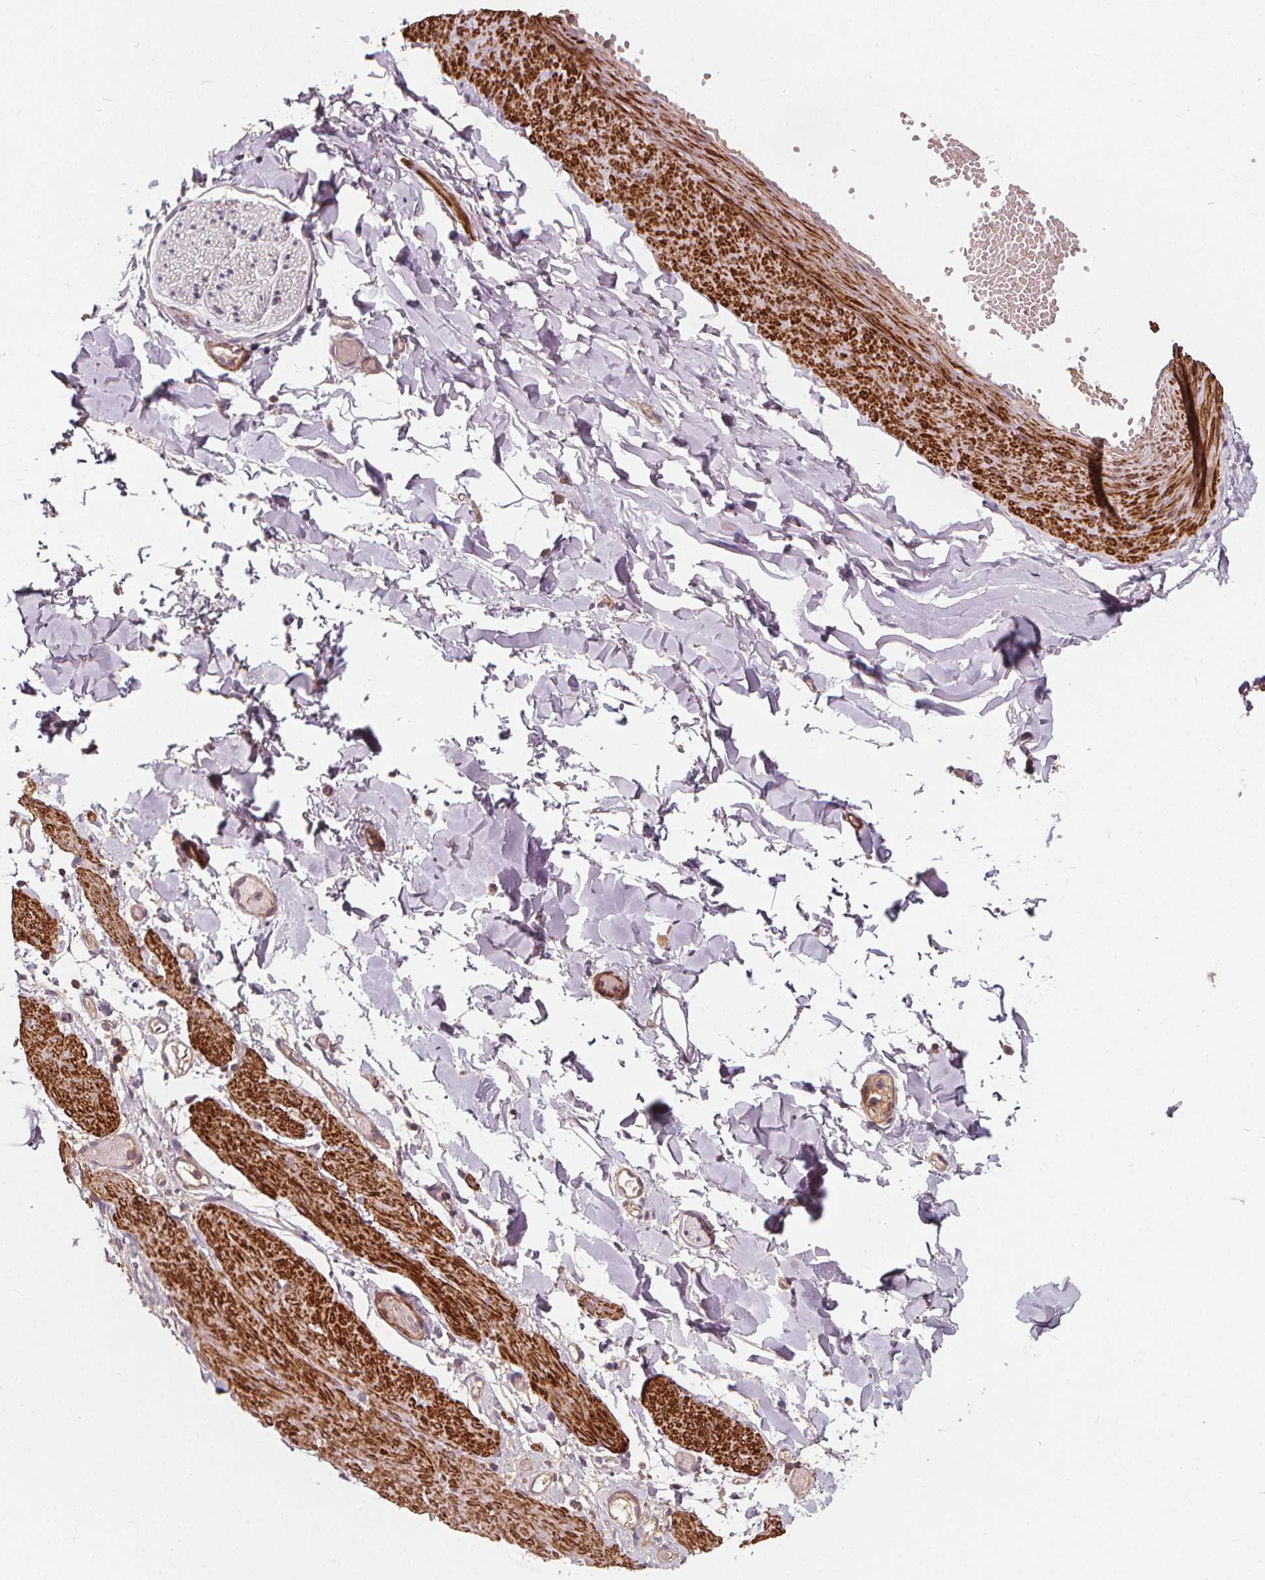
{"staining": {"intensity": "negative", "quantity": "none", "location": "none"}, "tissue": "adipose tissue", "cell_type": "Adipocytes", "image_type": "normal", "snomed": [{"axis": "morphology", "description": "Normal tissue, NOS"}, {"axis": "topography", "description": "Gallbladder"}, {"axis": "topography", "description": "Peripheral nerve tissue"}], "caption": "High power microscopy histopathology image of an IHC photomicrograph of benign adipose tissue, revealing no significant positivity in adipocytes.", "gene": "ORAI2", "patient": {"sex": "female", "age": 45}}